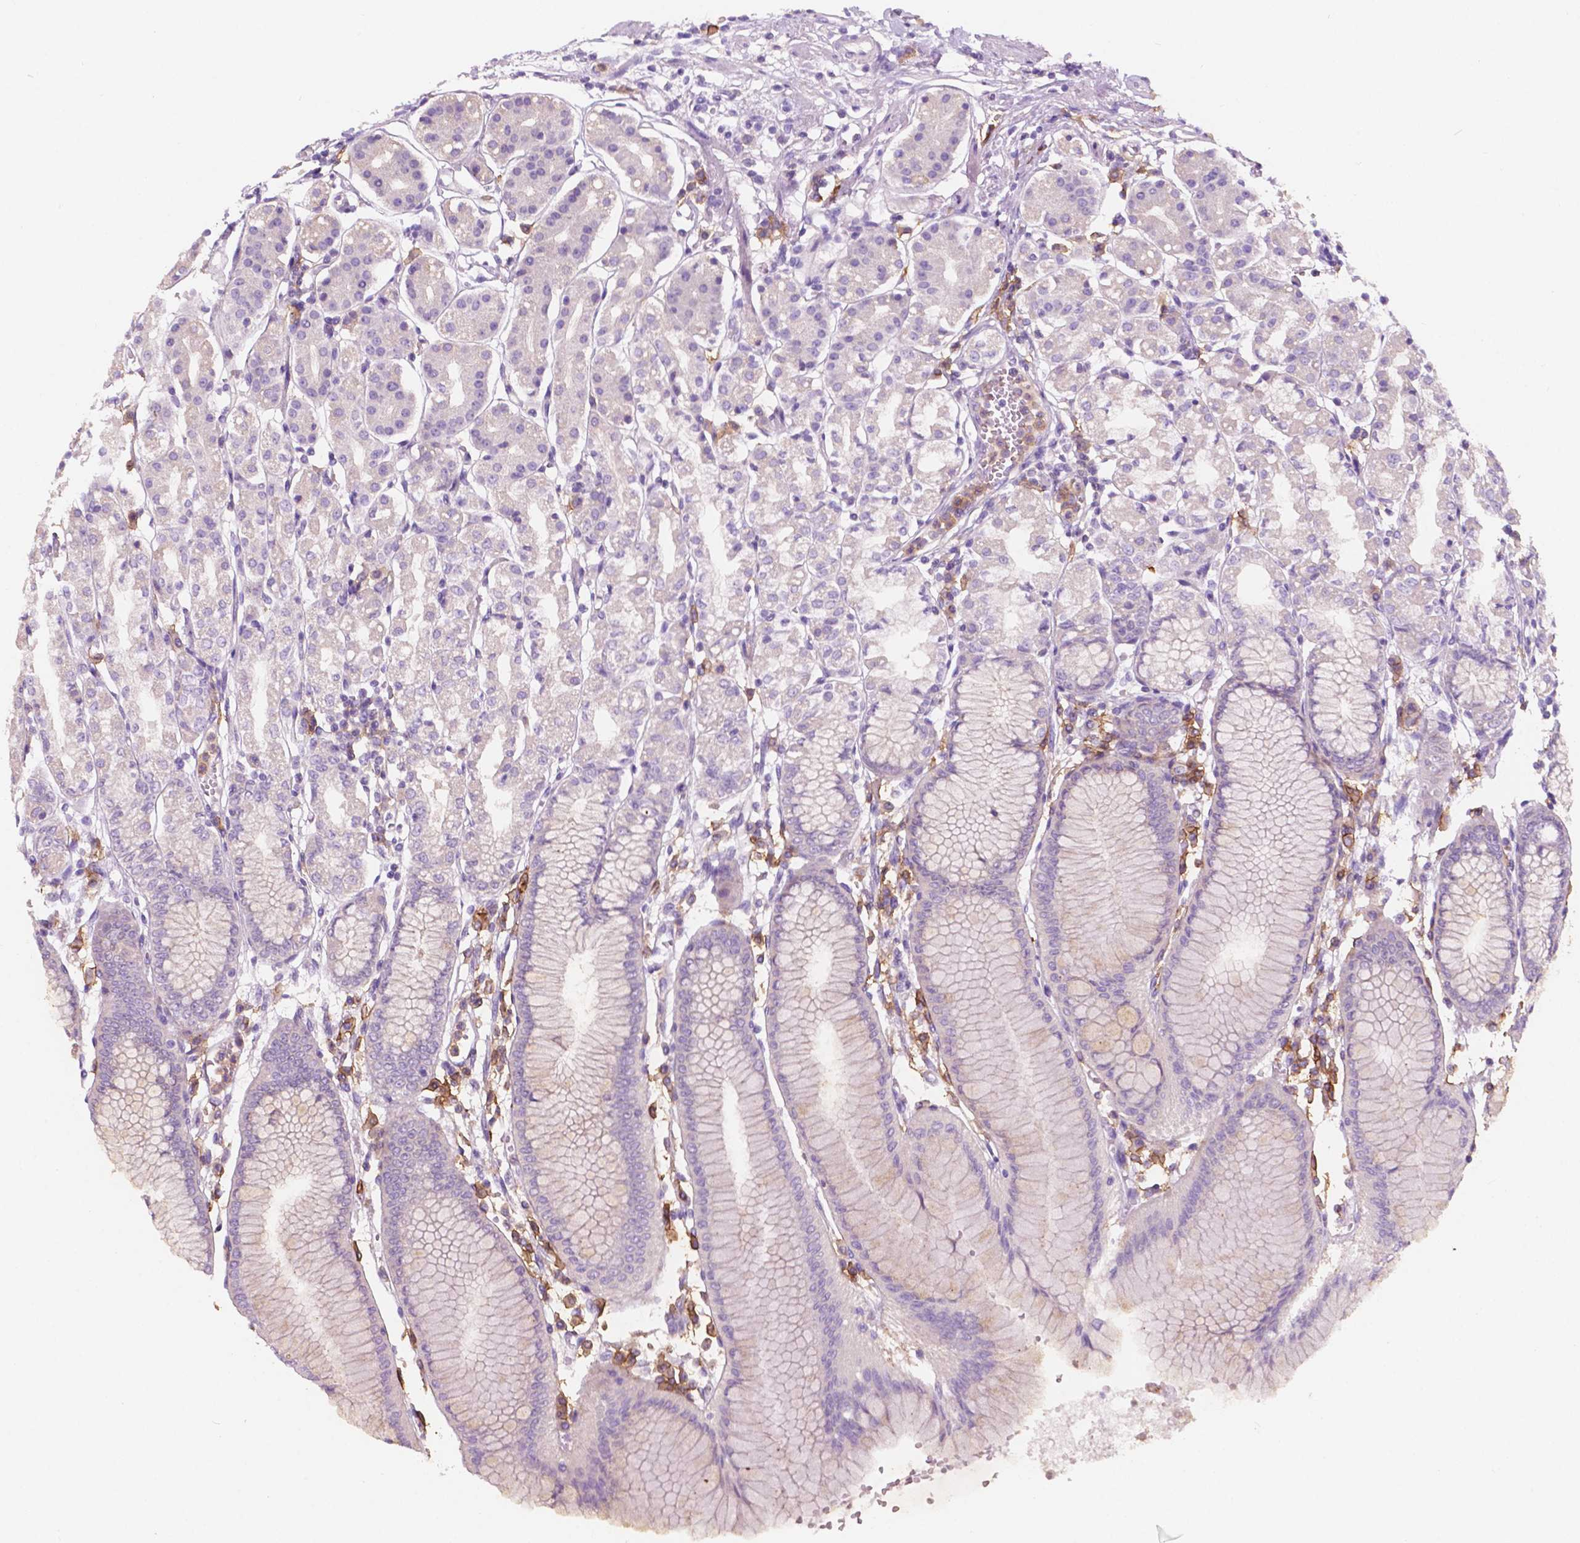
{"staining": {"intensity": "negative", "quantity": "none", "location": "none"}, "tissue": "stomach", "cell_type": "Glandular cells", "image_type": "normal", "snomed": [{"axis": "morphology", "description": "Normal tissue, NOS"}, {"axis": "topography", "description": "Skeletal muscle"}, {"axis": "topography", "description": "Stomach"}], "caption": "The photomicrograph displays no staining of glandular cells in unremarkable stomach. (Immunohistochemistry (ihc), brightfield microscopy, high magnification).", "gene": "SEMA4A", "patient": {"sex": "female", "age": 57}}